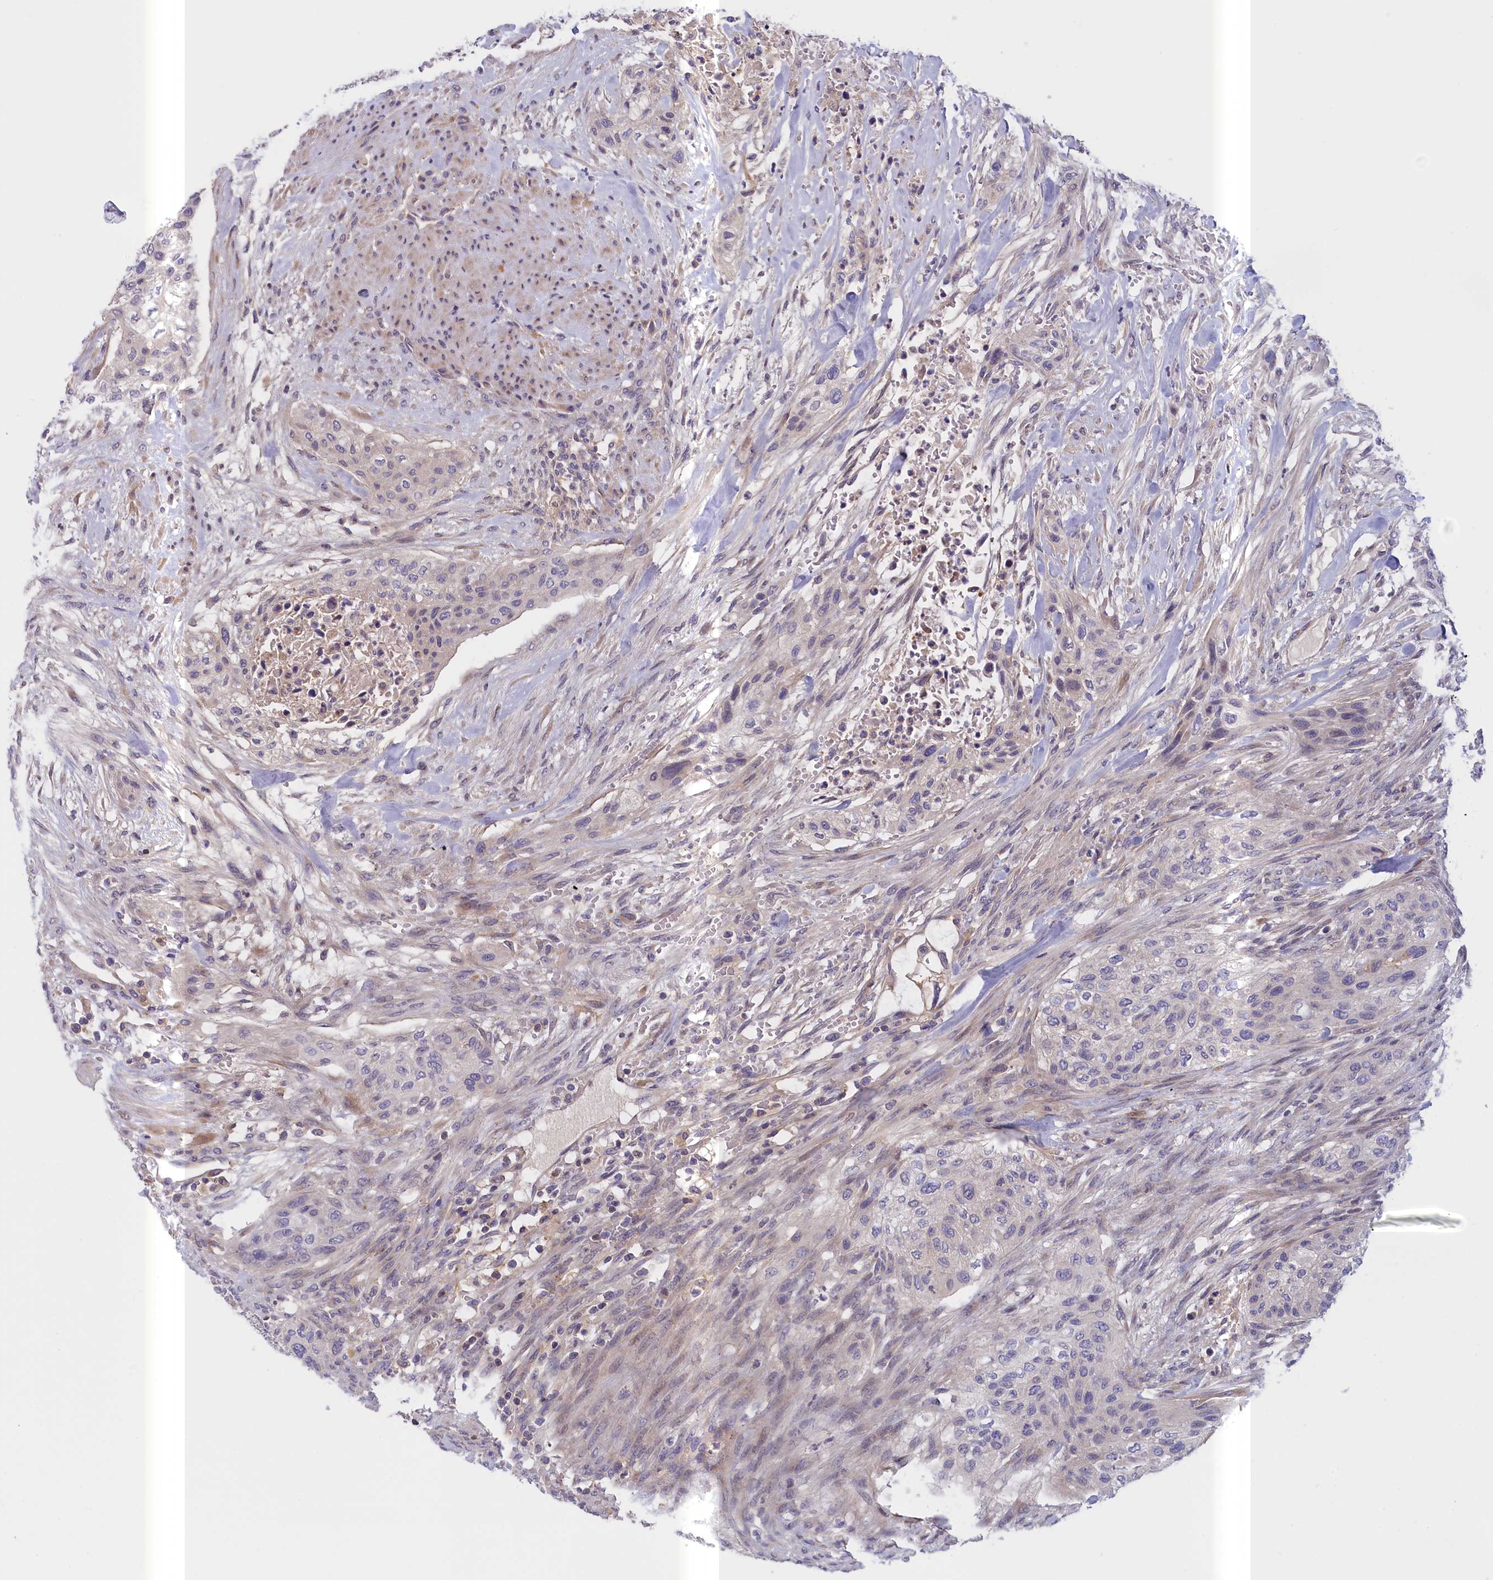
{"staining": {"intensity": "negative", "quantity": "none", "location": "none"}, "tissue": "urothelial cancer", "cell_type": "Tumor cells", "image_type": "cancer", "snomed": [{"axis": "morphology", "description": "Urothelial carcinoma, High grade"}, {"axis": "topography", "description": "Urinary bladder"}], "caption": "Immunohistochemical staining of high-grade urothelial carcinoma displays no significant expression in tumor cells.", "gene": "IGFALS", "patient": {"sex": "male", "age": 35}}